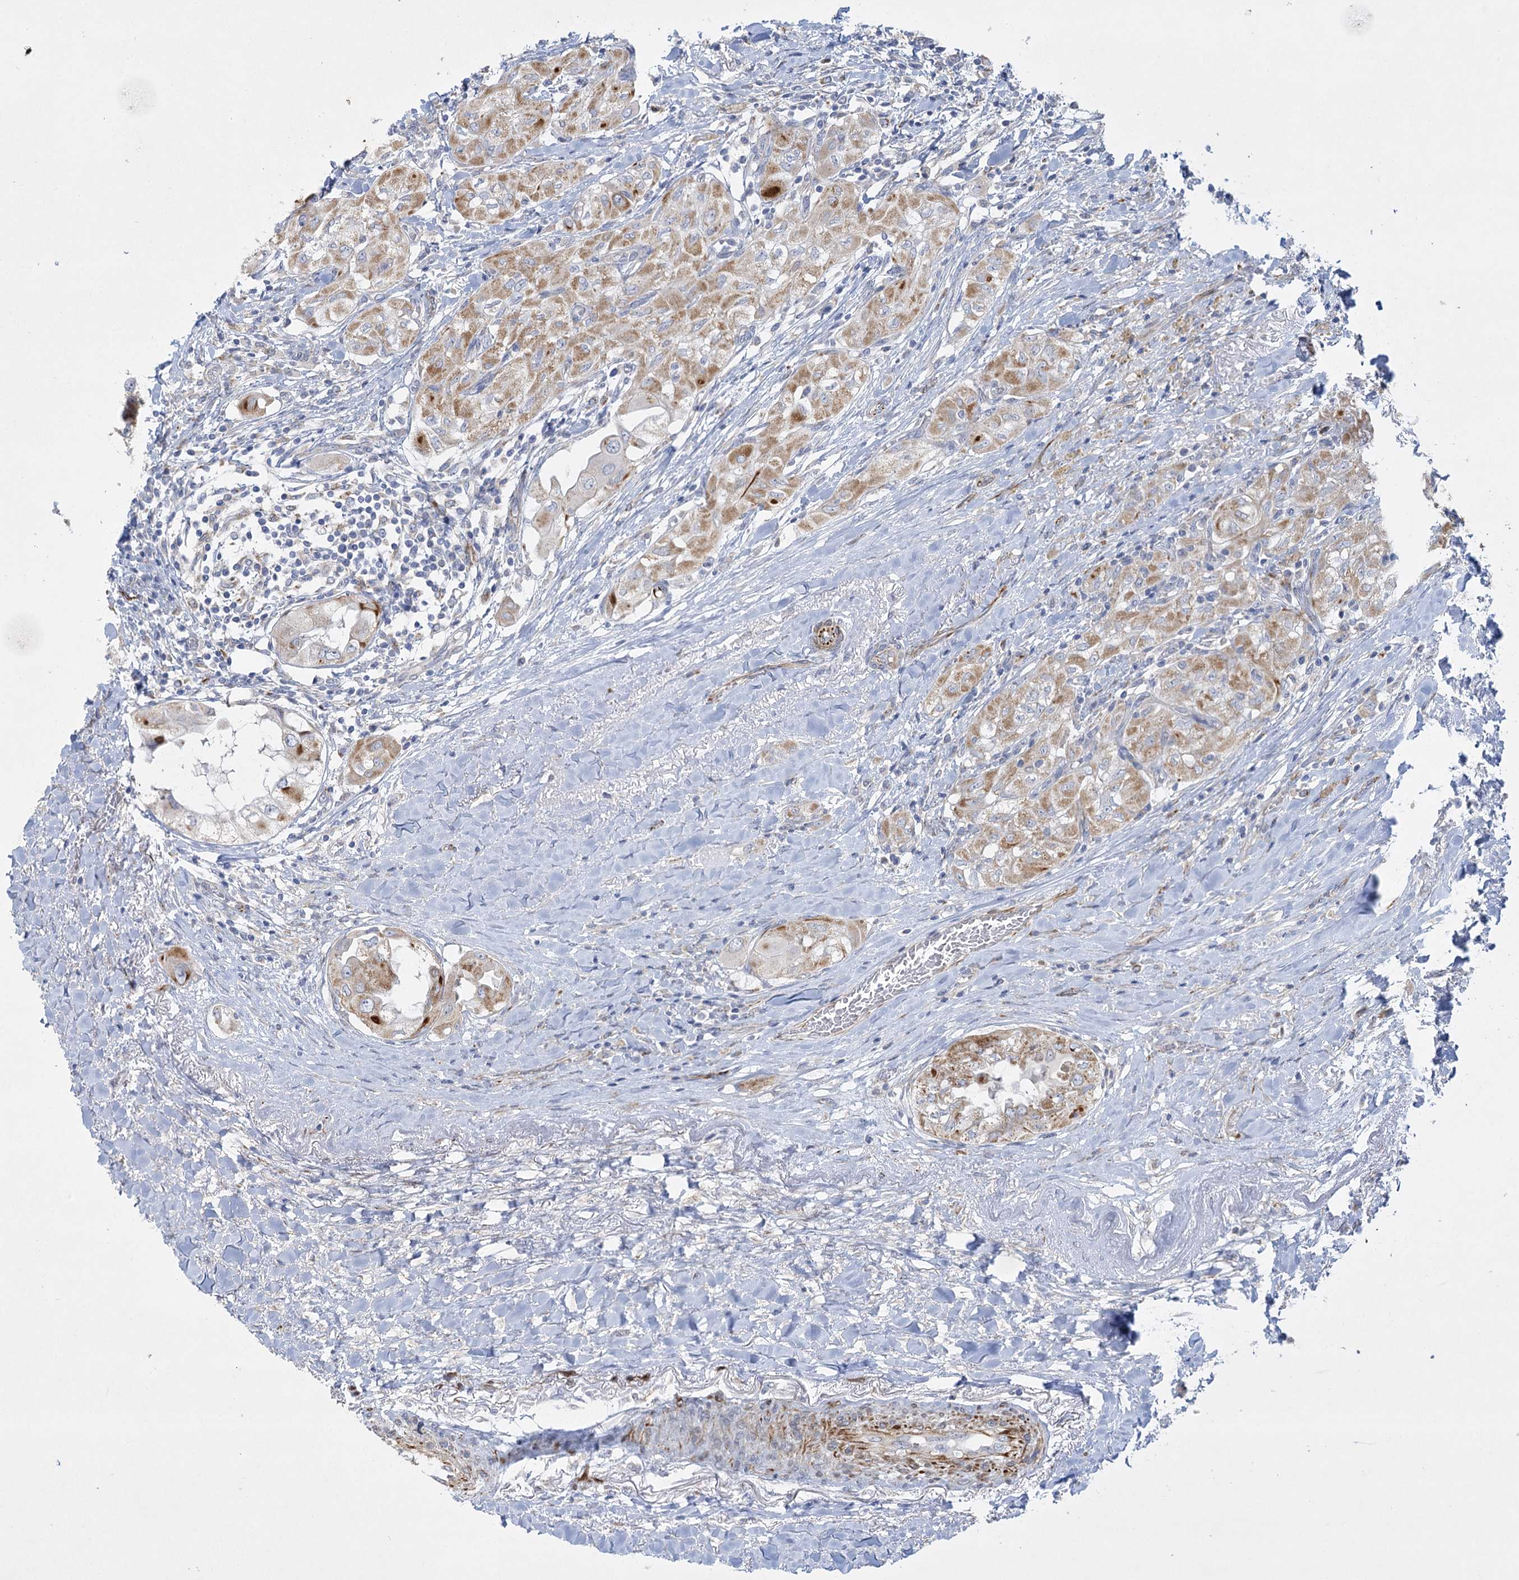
{"staining": {"intensity": "moderate", "quantity": ">75%", "location": "cytoplasmic/membranous"}, "tissue": "thyroid cancer", "cell_type": "Tumor cells", "image_type": "cancer", "snomed": [{"axis": "morphology", "description": "Papillary adenocarcinoma, NOS"}, {"axis": "topography", "description": "Thyroid gland"}], "caption": "Immunohistochemistry (IHC) photomicrograph of neoplastic tissue: human thyroid cancer (papillary adenocarcinoma) stained using immunohistochemistry (IHC) demonstrates medium levels of moderate protein expression localized specifically in the cytoplasmic/membranous of tumor cells, appearing as a cytoplasmic/membranous brown color.", "gene": "DHTKD1", "patient": {"sex": "female", "age": 59}}